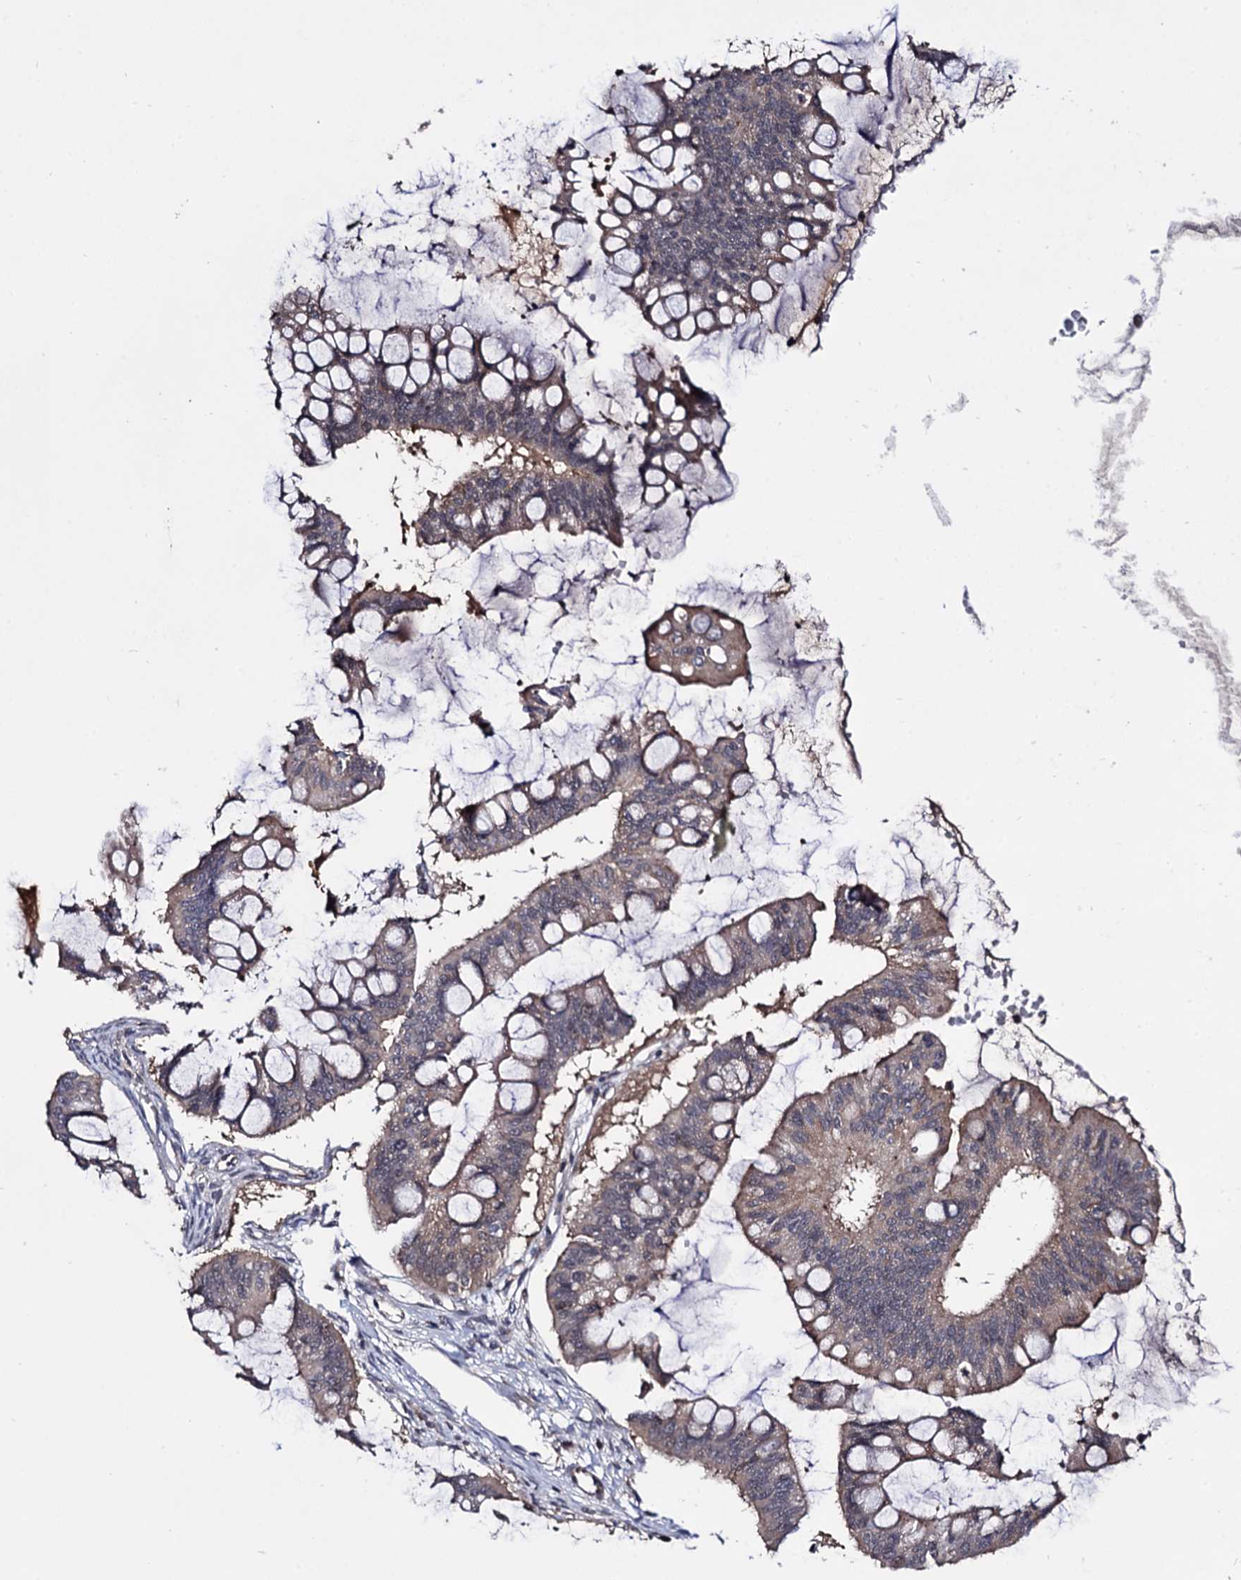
{"staining": {"intensity": "moderate", "quantity": "25%-75%", "location": "cytoplasmic/membranous"}, "tissue": "ovarian cancer", "cell_type": "Tumor cells", "image_type": "cancer", "snomed": [{"axis": "morphology", "description": "Cystadenocarcinoma, mucinous, NOS"}, {"axis": "topography", "description": "Ovary"}], "caption": "Immunohistochemical staining of human ovarian cancer demonstrates moderate cytoplasmic/membranous protein positivity in approximately 25%-75% of tumor cells.", "gene": "MICAL2", "patient": {"sex": "female", "age": 73}}